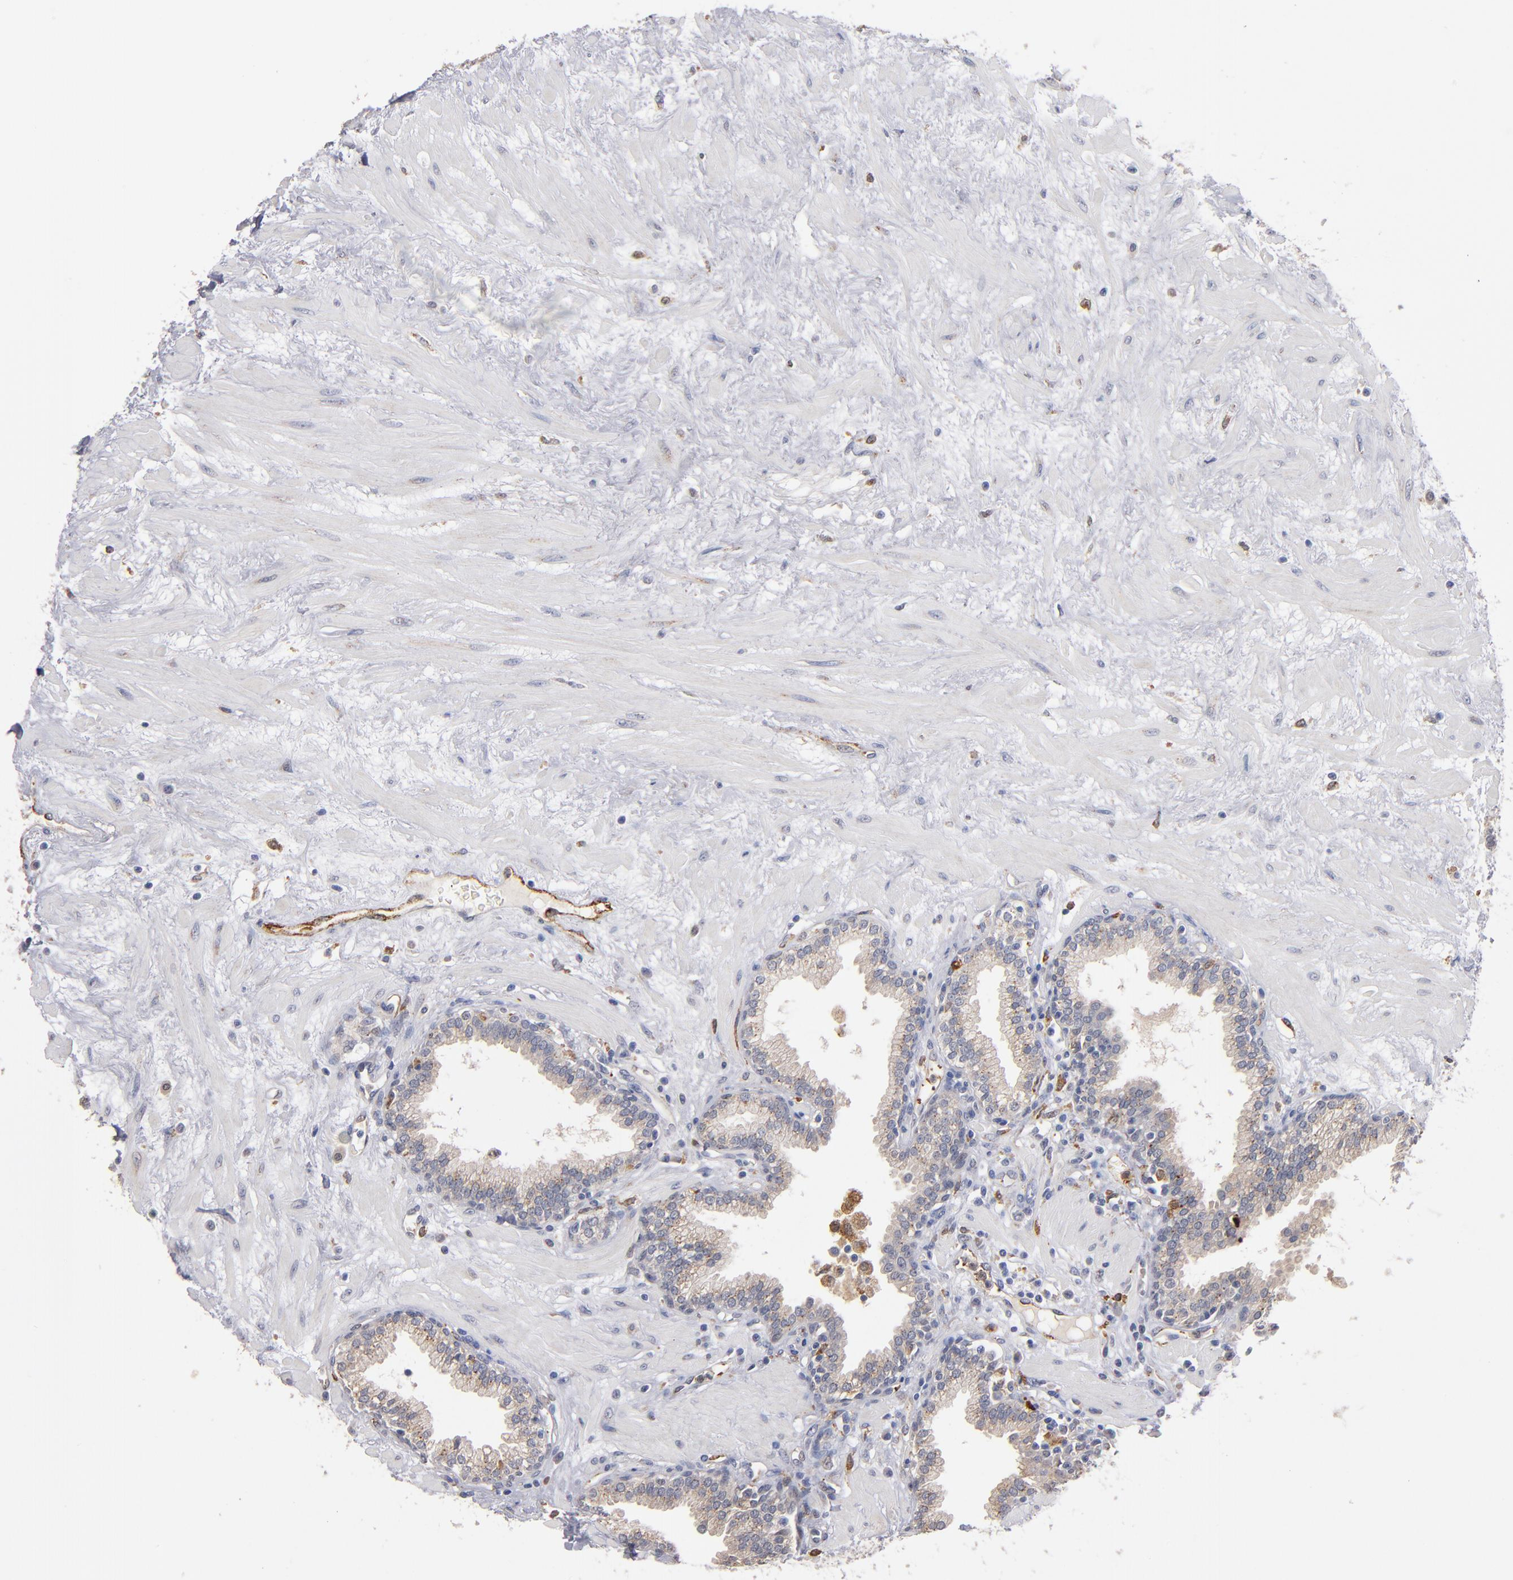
{"staining": {"intensity": "negative", "quantity": "none", "location": "none"}, "tissue": "prostate", "cell_type": "Glandular cells", "image_type": "normal", "snomed": [{"axis": "morphology", "description": "Normal tissue, NOS"}, {"axis": "topography", "description": "Prostate"}], "caption": "Immunohistochemical staining of unremarkable human prostate shows no significant positivity in glandular cells.", "gene": "SELP", "patient": {"sex": "male", "age": 64}}